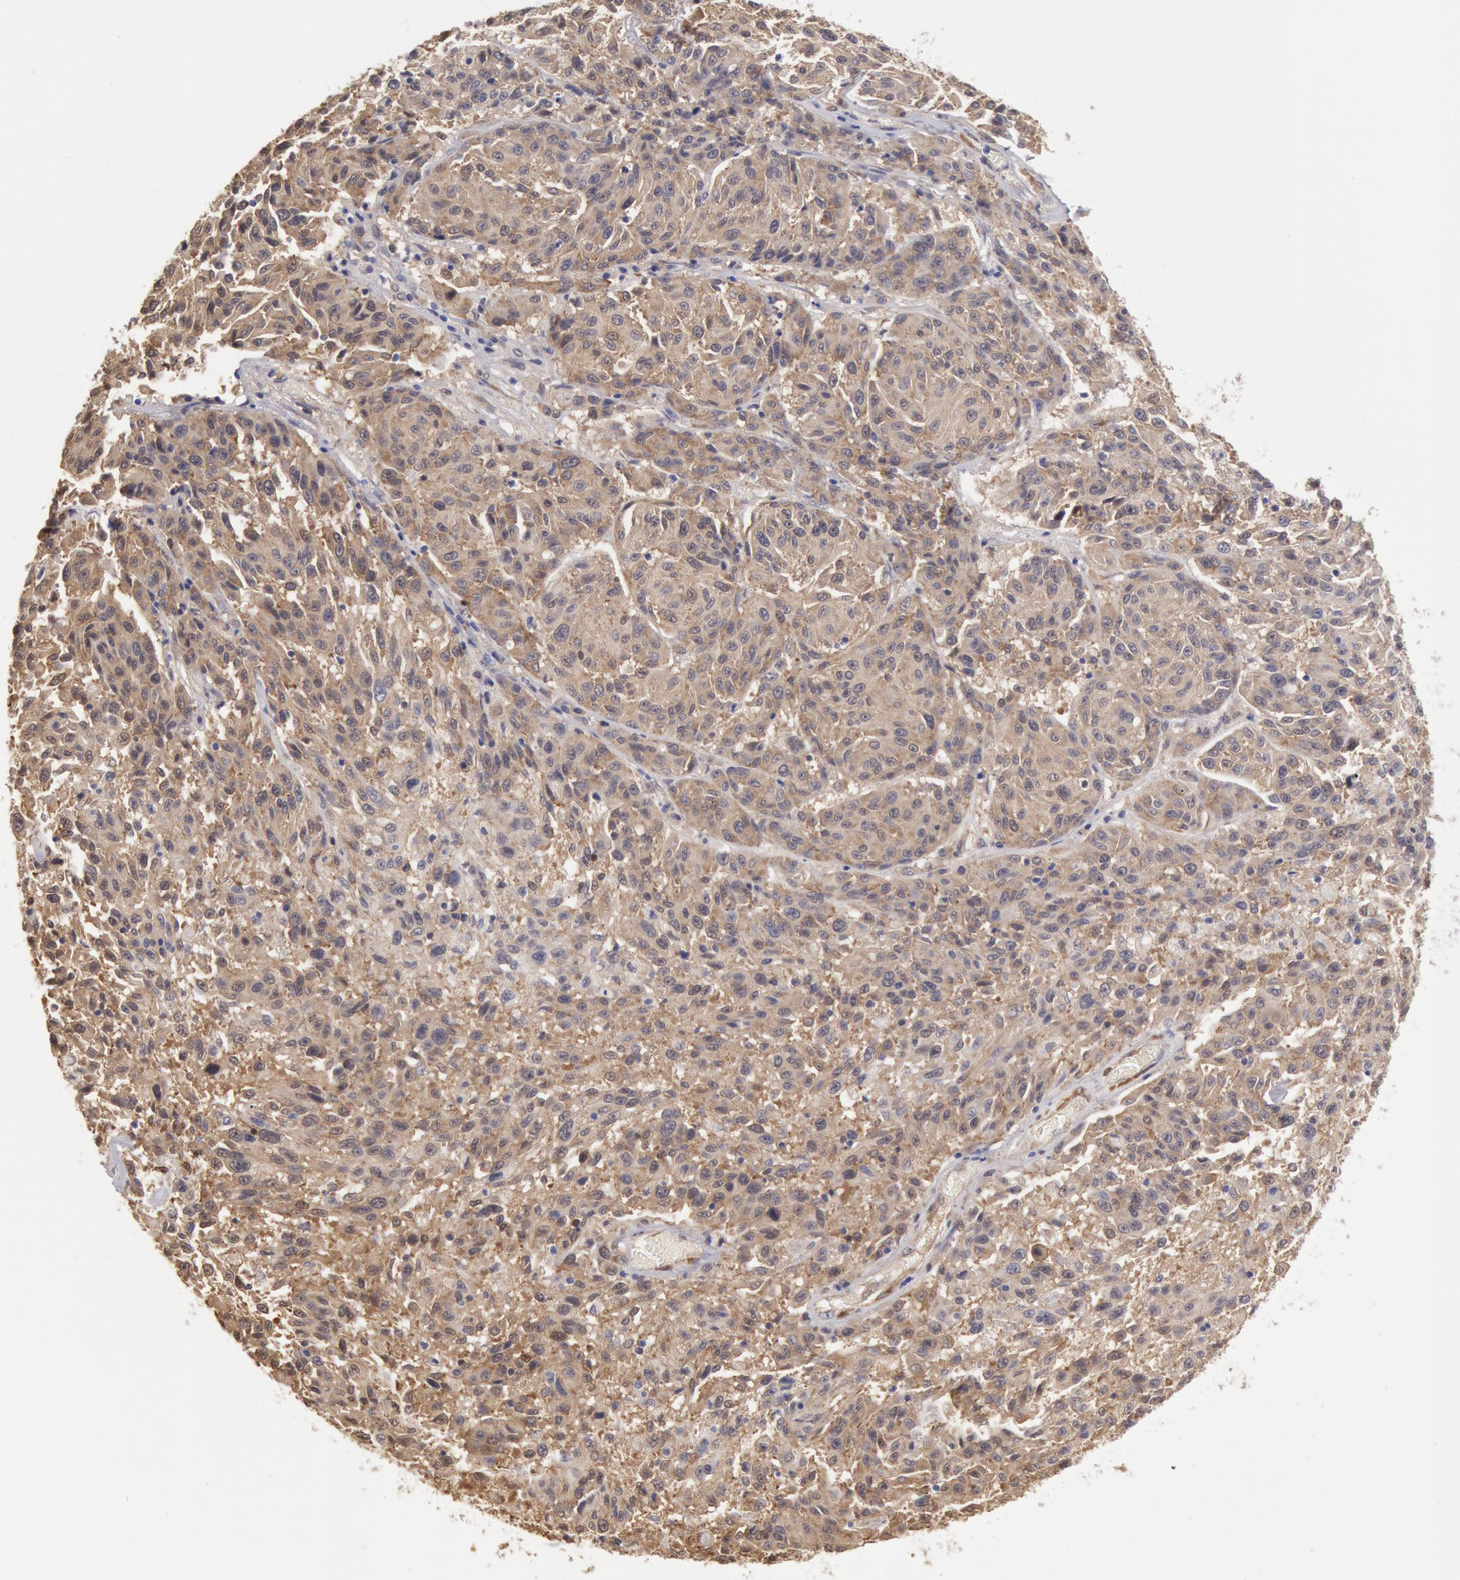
{"staining": {"intensity": "moderate", "quantity": ">75%", "location": "cytoplasmic/membranous"}, "tissue": "melanoma", "cell_type": "Tumor cells", "image_type": "cancer", "snomed": [{"axis": "morphology", "description": "Malignant melanoma, NOS"}, {"axis": "topography", "description": "Skin"}], "caption": "IHC photomicrograph of neoplastic tissue: malignant melanoma stained using immunohistochemistry reveals medium levels of moderate protein expression localized specifically in the cytoplasmic/membranous of tumor cells, appearing as a cytoplasmic/membranous brown color.", "gene": "CCDC50", "patient": {"sex": "female", "age": 77}}